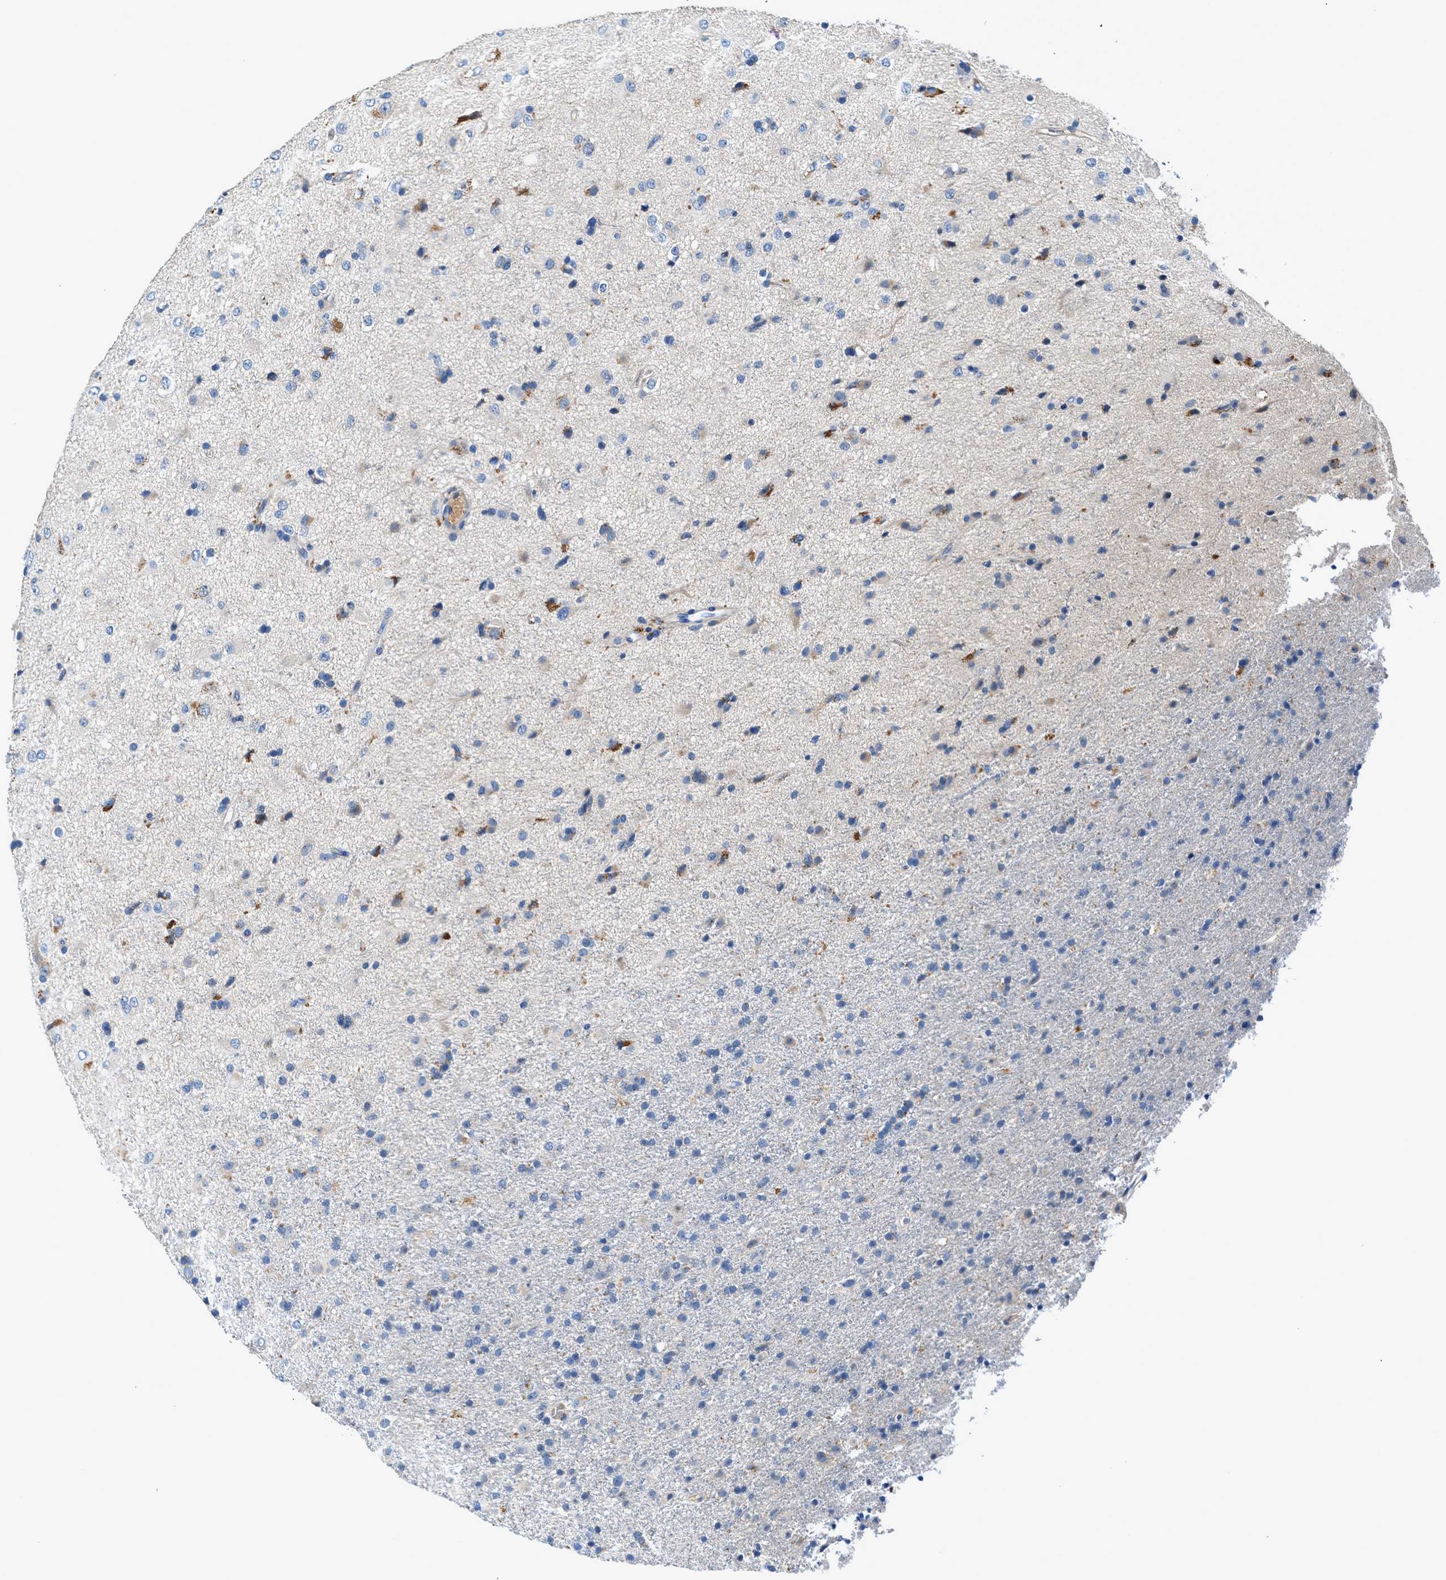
{"staining": {"intensity": "weak", "quantity": "<25%", "location": "cytoplasmic/membranous"}, "tissue": "glioma", "cell_type": "Tumor cells", "image_type": "cancer", "snomed": [{"axis": "morphology", "description": "Glioma, malignant, Low grade"}, {"axis": "topography", "description": "Brain"}], "caption": "Immunohistochemistry of malignant glioma (low-grade) exhibits no positivity in tumor cells.", "gene": "RWDD2B", "patient": {"sex": "male", "age": 65}}